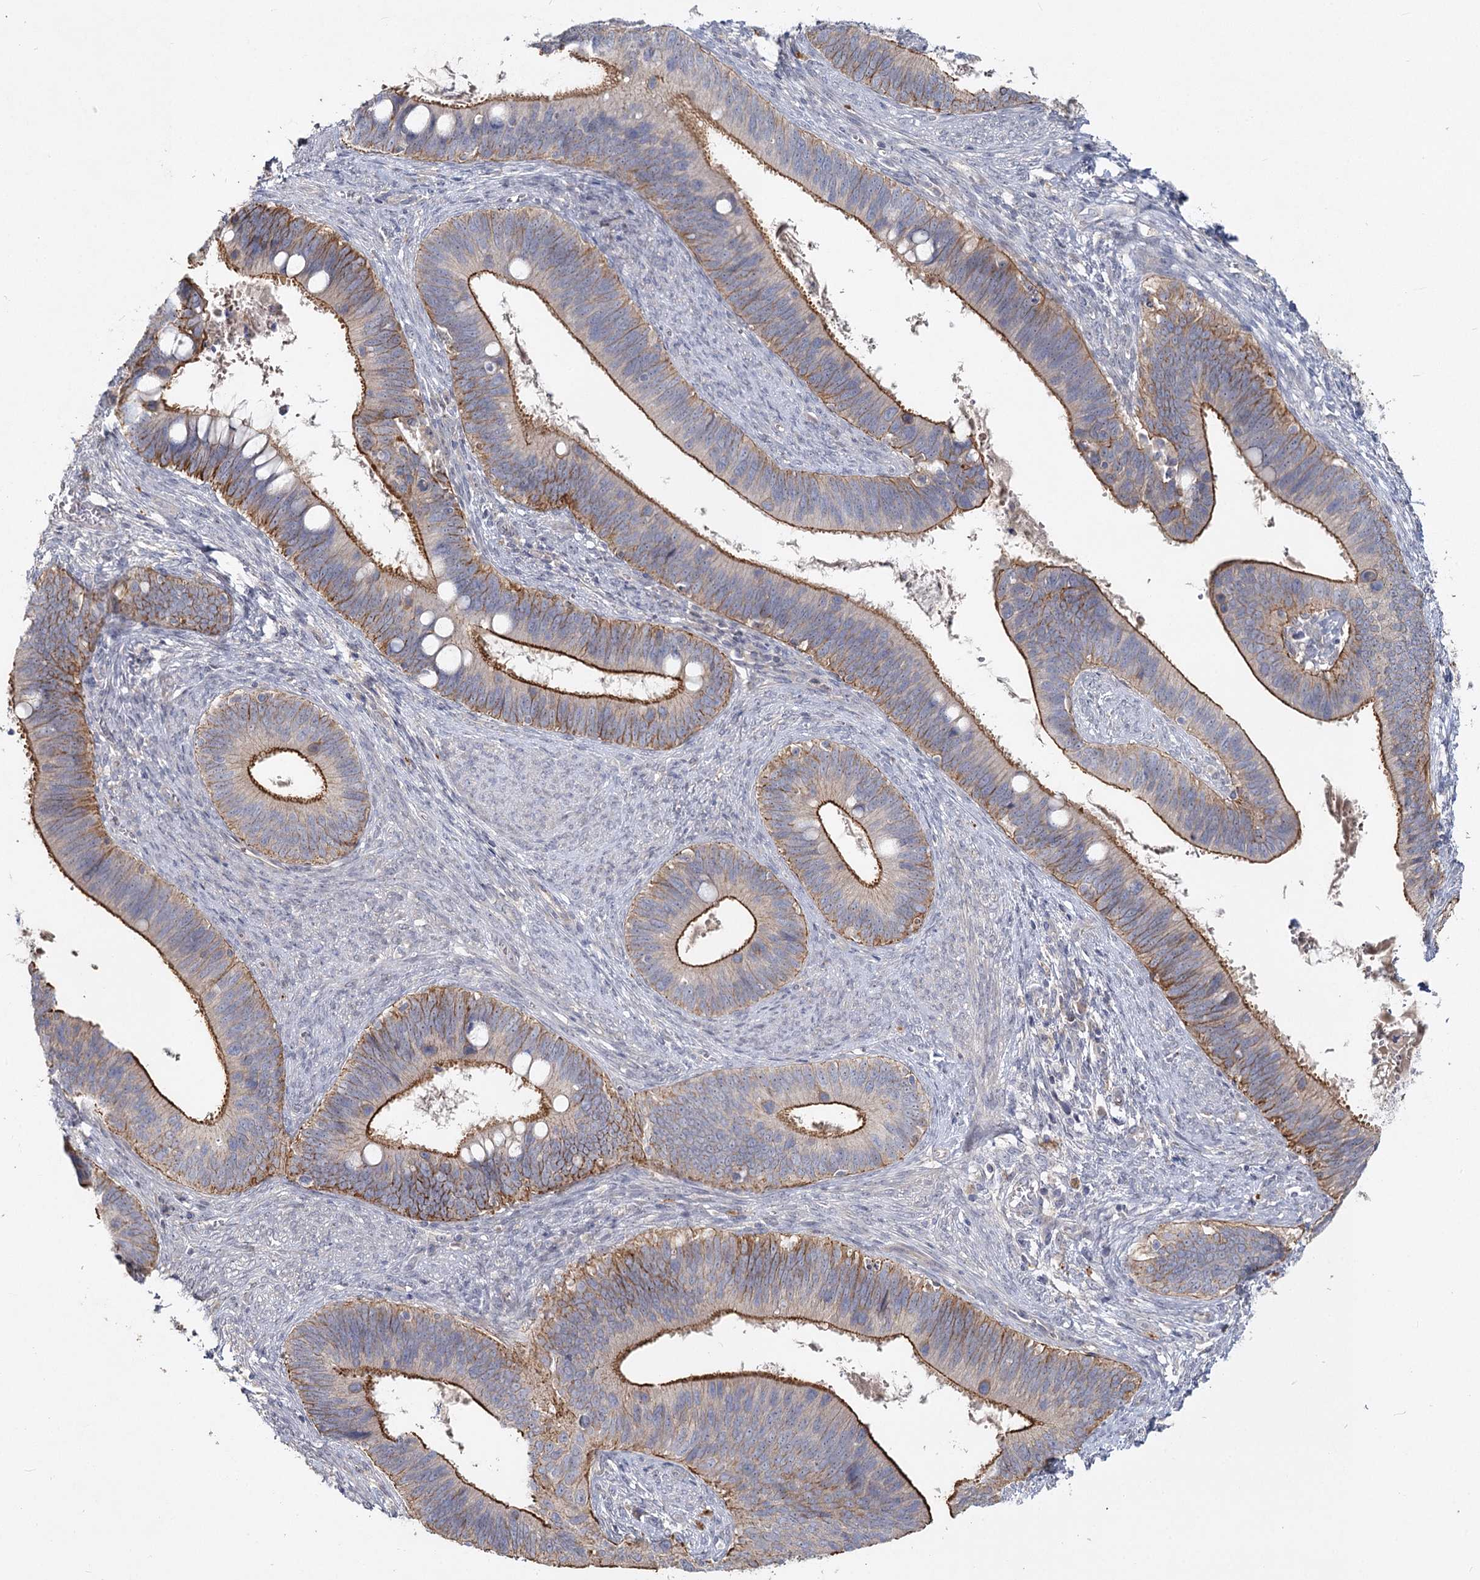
{"staining": {"intensity": "strong", "quantity": ">75%", "location": "cytoplasmic/membranous"}, "tissue": "cervical cancer", "cell_type": "Tumor cells", "image_type": "cancer", "snomed": [{"axis": "morphology", "description": "Adenocarcinoma, NOS"}, {"axis": "topography", "description": "Cervix"}], "caption": "Strong cytoplasmic/membranous expression is present in approximately >75% of tumor cells in adenocarcinoma (cervical).", "gene": "ANGPTL5", "patient": {"sex": "female", "age": 42}}